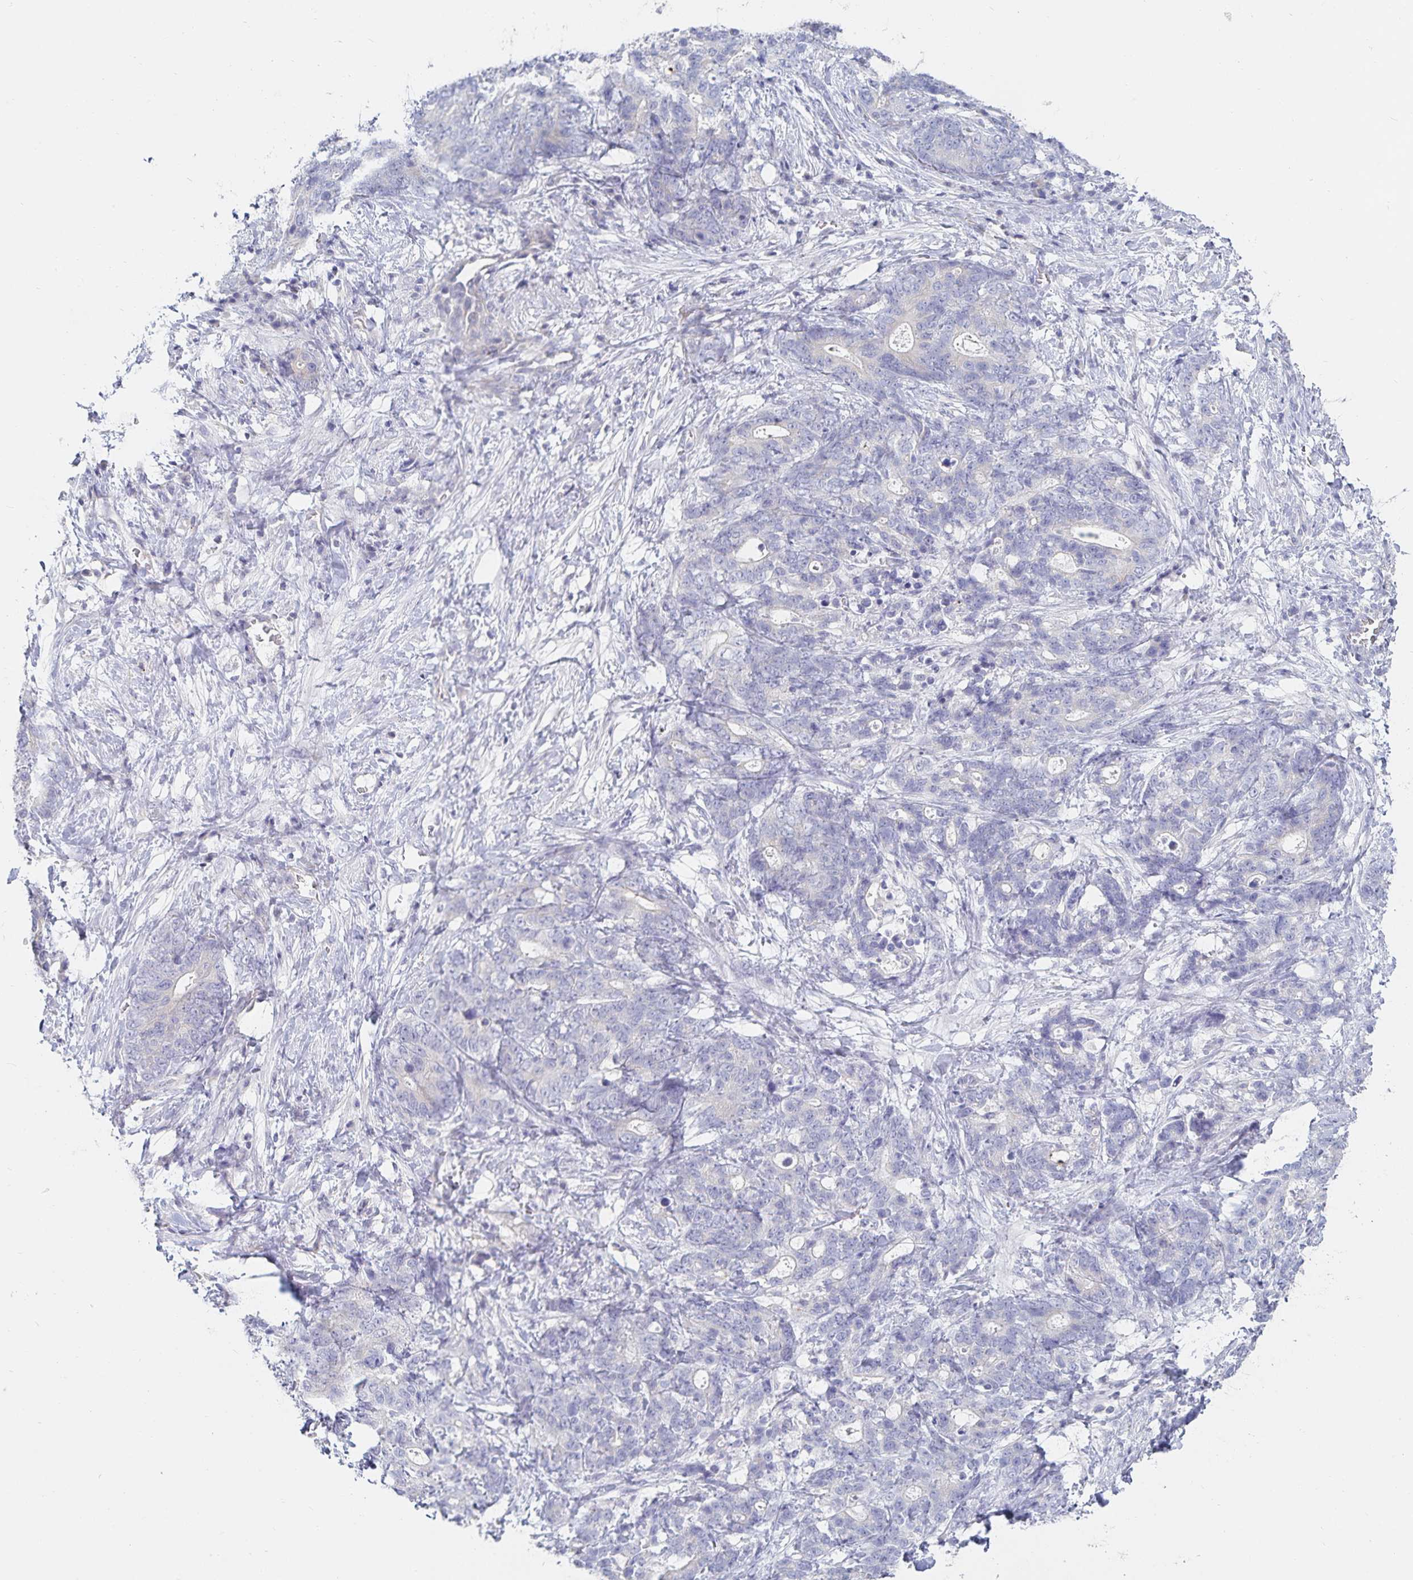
{"staining": {"intensity": "negative", "quantity": "none", "location": "none"}, "tissue": "stomach cancer", "cell_type": "Tumor cells", "image_type": "cancer", "snomed": [{"axis": "morphology", "description": "Normal tissue, NOS"}, {"axis": "morphology", "description": "Adenocarcinoma, NOS"}, {"axis": "topography", "description": "Stomach"}], "caption": "An image of stomach cancer stained for a protein shows no brown staining in tumor cells.", "gene": "SFTPA1", "patient": {"sex": "female", "age": 64}}